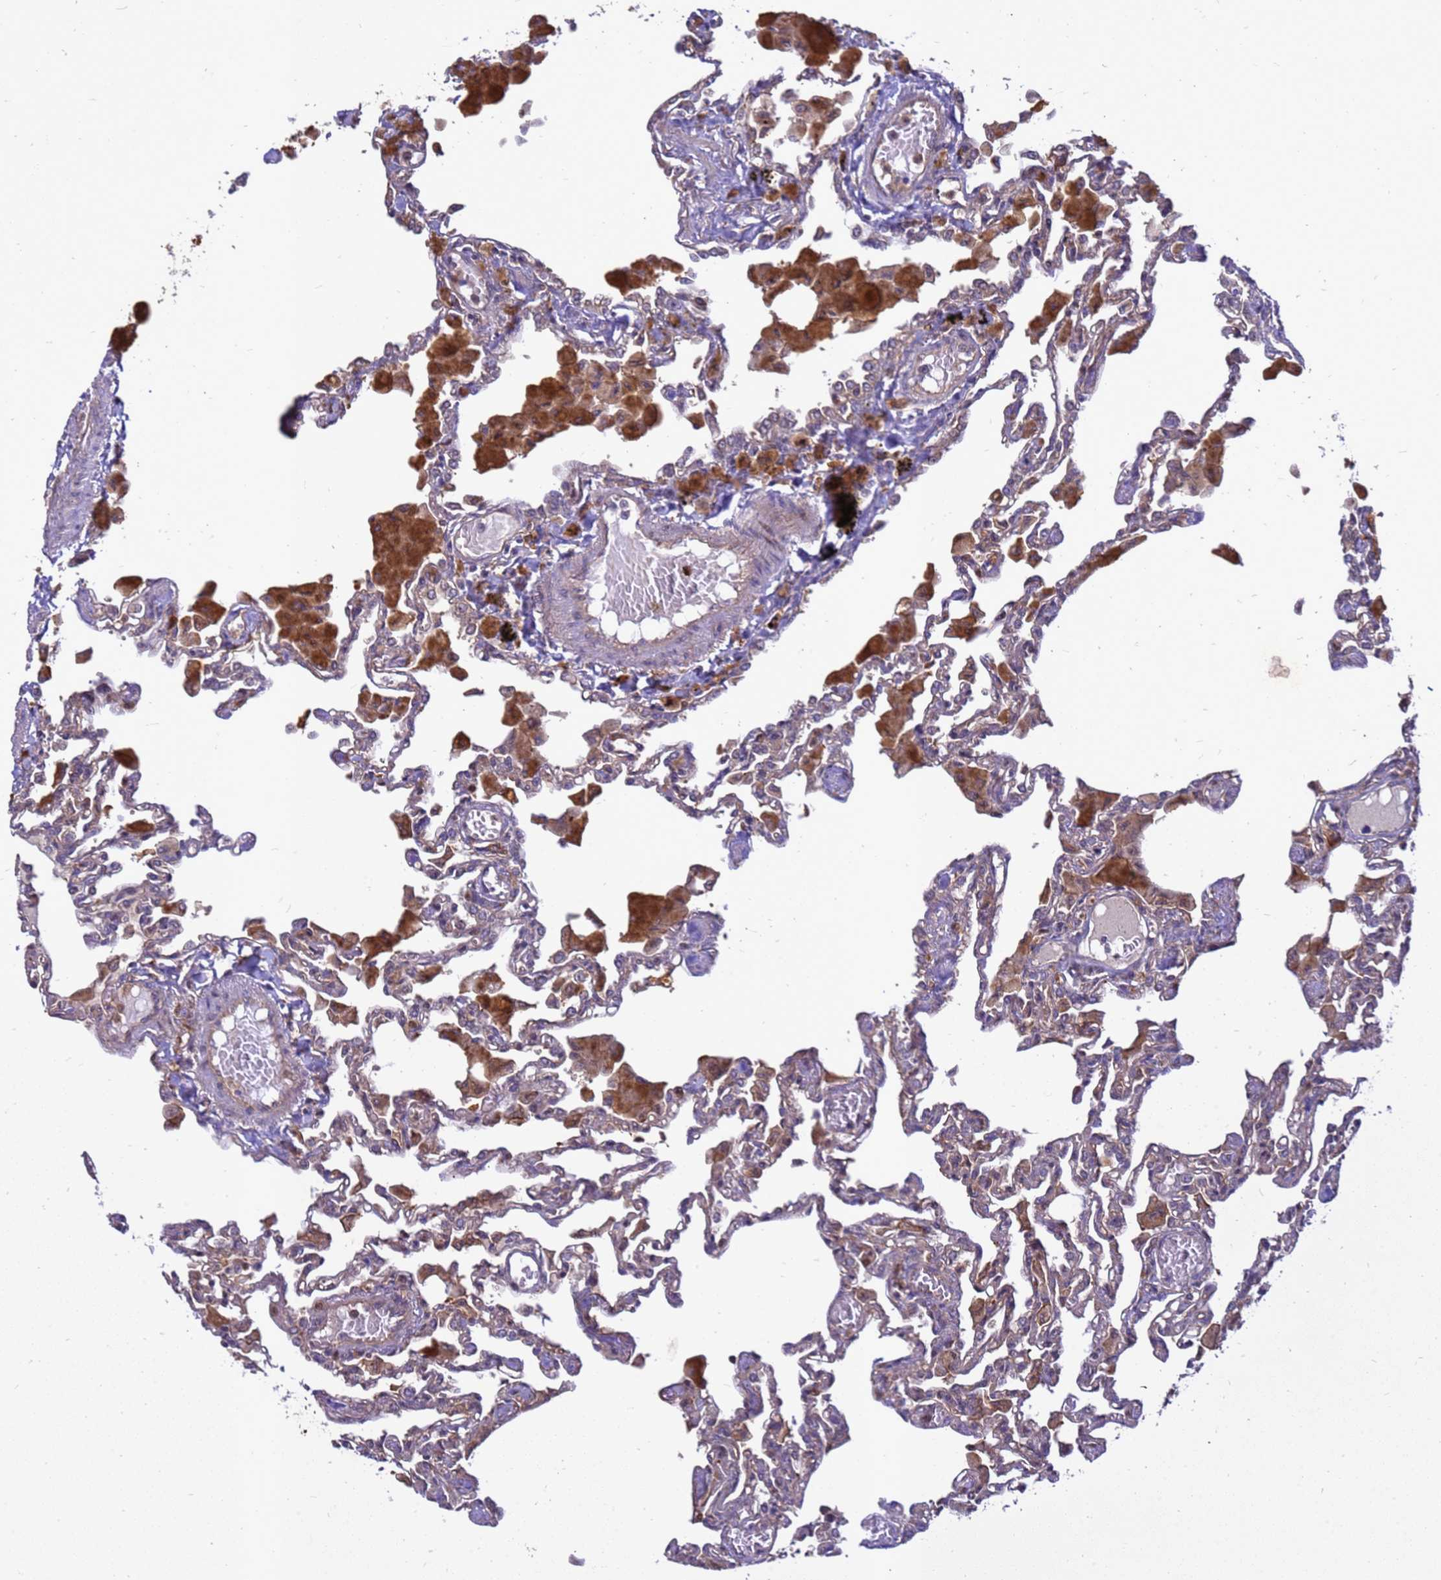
{"staining": {"intensity": "moderate", "quantity": "<25%", "location": "cytoplasmic/membranous"}, "tissue": "lung", "cell_type": "Alveolar cells", "image_type": "normal", "snomed": [{"axis": "morphology", "description": "Normal tissue, NOS"}, {"axis": "topography", "description": "Bronchus"}, {"axis": "topography", "description": "Lung"}], "caption": "IHC micrograph of benign lung stained for a protein (brown), which displays low levels of moderate cytoplasmic/membranous positivity in approximately <25% of alveolar cells.", "gene": "RNF215", "patient": {"sex": "female", "age": 49}}